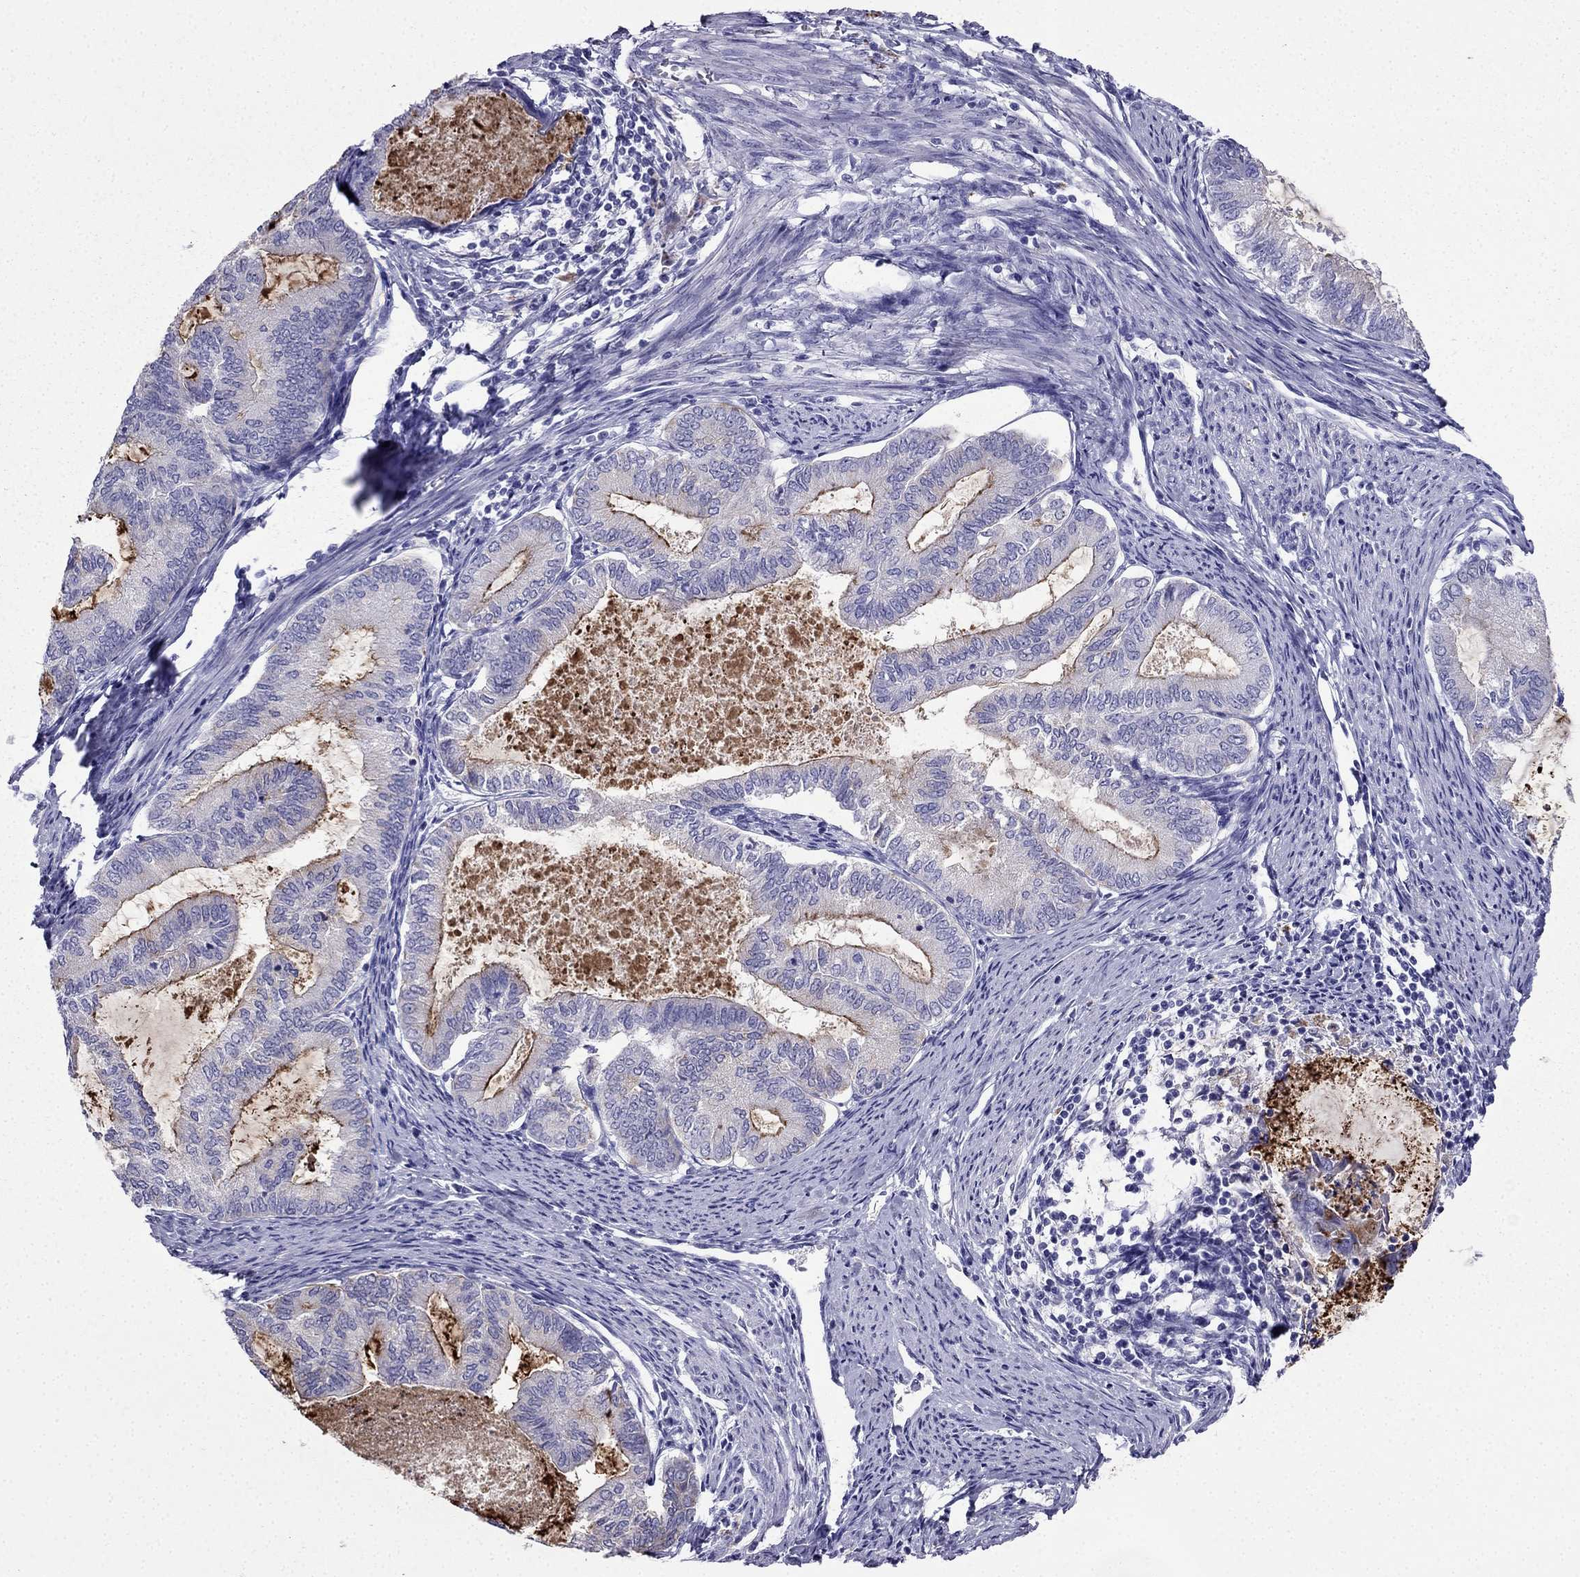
{"staining": {"intensity": "negative", "quantity": "none", "location": "none"}, "tissue": "endometrial cancer", "cell_type": "Tumor cells", "image_type": "cancer", "snomed": [{"axis": "morphology", "description": "Adenocarcinoma, NOS"}, {"axis": "topography", "description": "Endometrium"}], "caption": "IHC of adenocarcinoma (endometrial) exhibits no expression in tumor cells.", "gene": "PTH", "patient": {"sex": "female", "age": 86}}